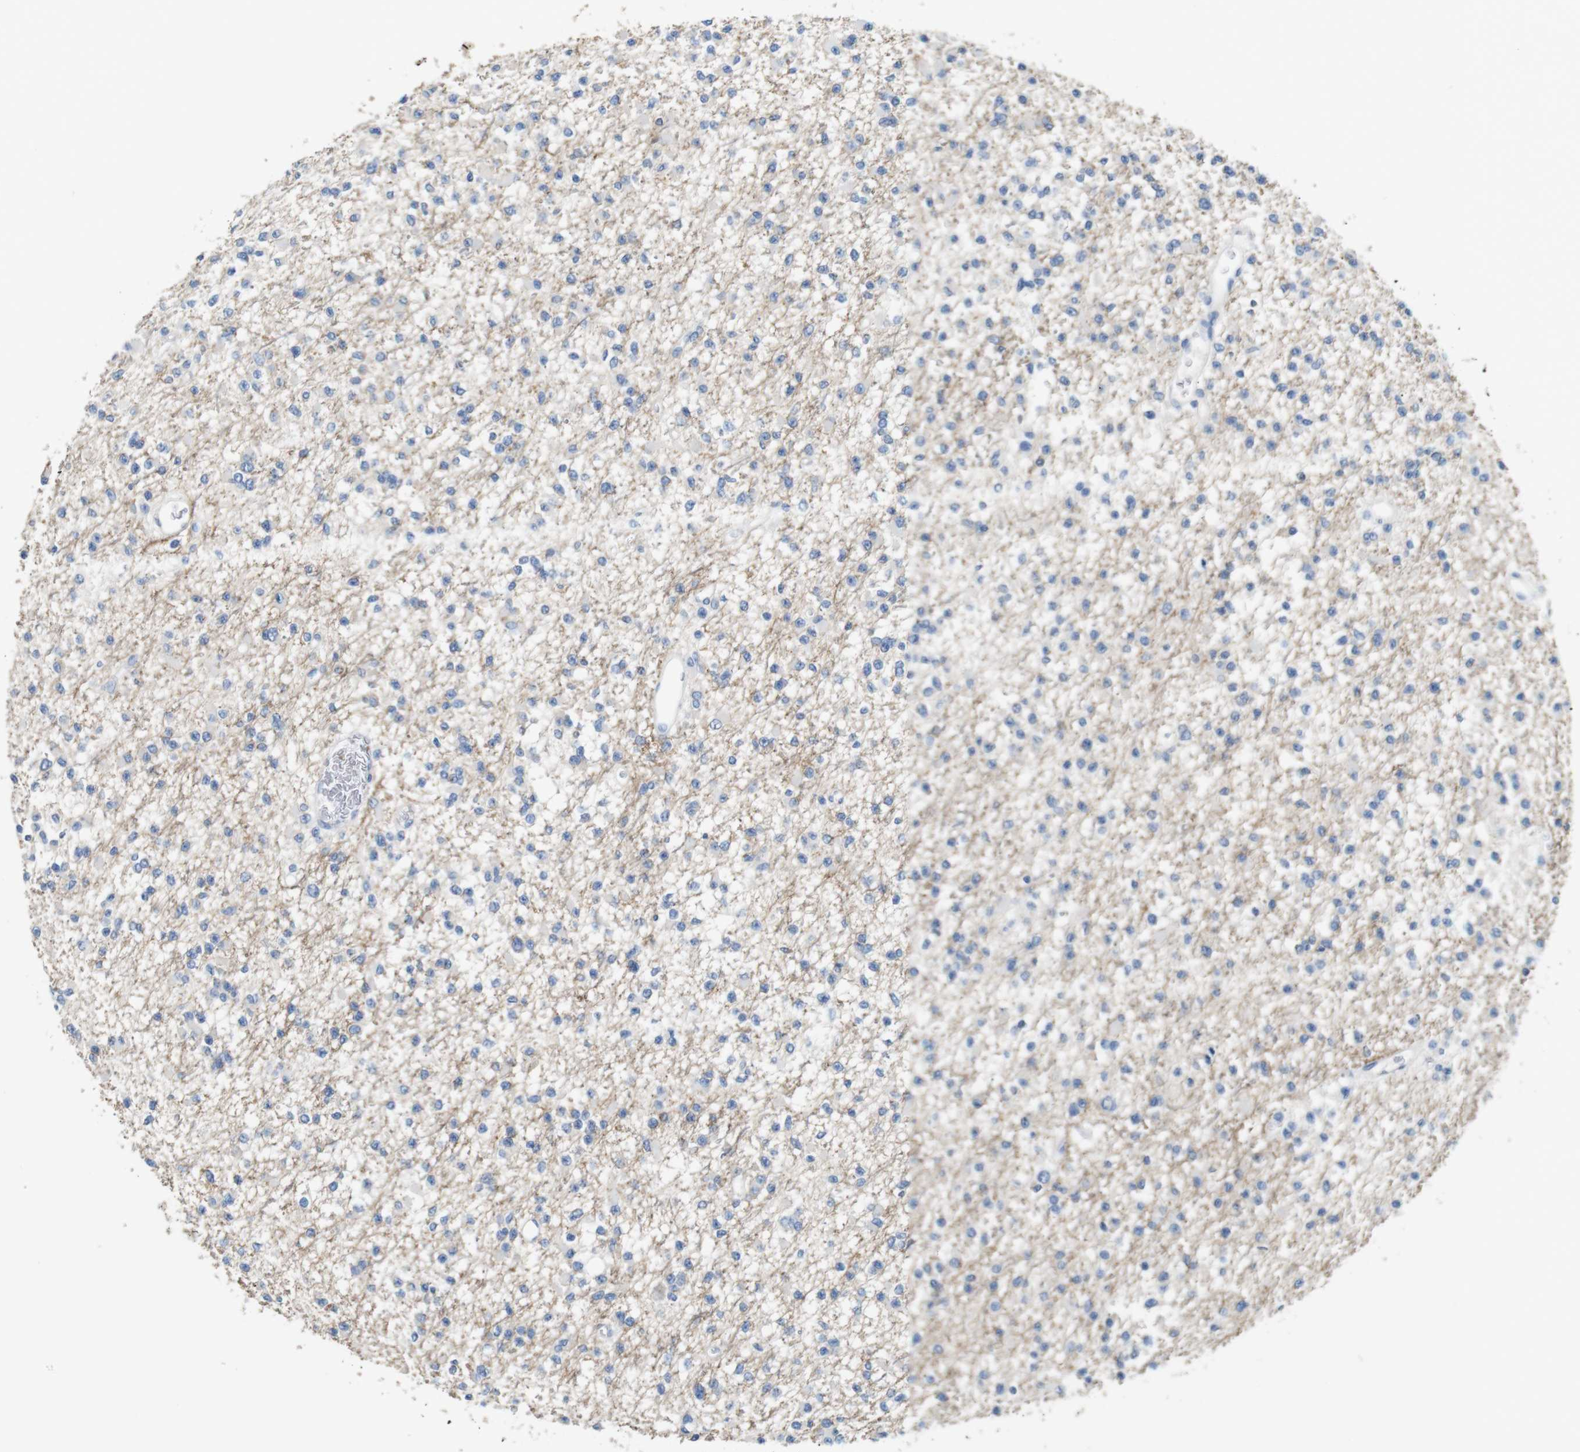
{"staining": {"intensity": "negative", "quantity": "none", "location": "none"}, "tissue": "glioma", "cell_type": "Tumor cells", "image_type": "cancer", "snomed": [{"axis": "morphology", "description": "Glioma, malignant, Low grade"}, {"axis": "topography", "description": "Brain"}], "caption": "This is a photomicrograph of immunohistochemistry staining of low-grade glioma (malignant), which shows no positivity in tumor cells.", "gene": "IGSF8", "patient": {"sex": "female", "age": 22}}